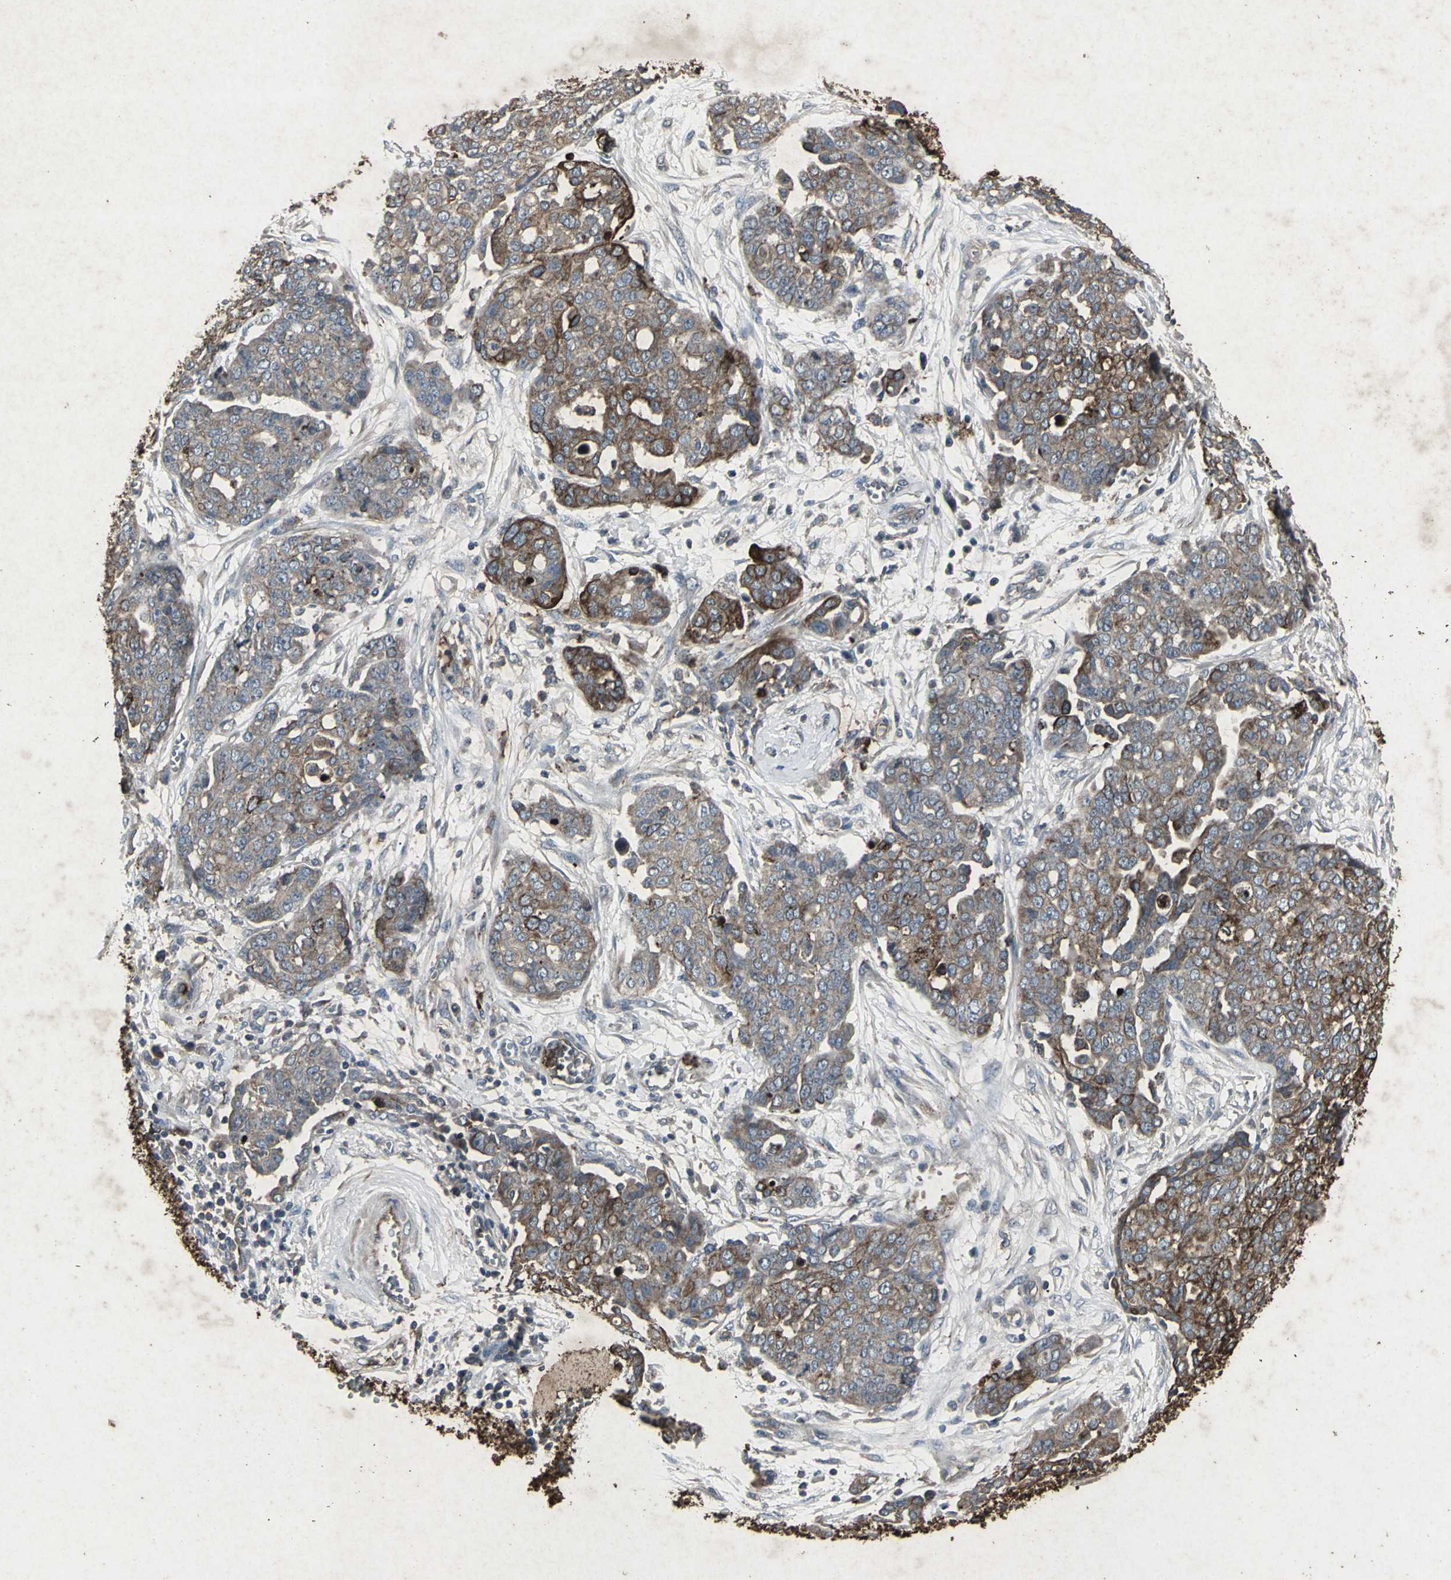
{"staining": {"intensity": "strong", "quantity": ">75%", "location": "cytoplasmic/membranous"}, "tissue": "ovarian cancer", "cell_type": "Tumor cells", "image_type": "cancer", "snomed": [{"axis": "morphology", "description": "Cystadenocarcinoma, serous, NOS"}, {"axis": "topography", "description": "Soft tissue"}, {"axis": "topography", "description": "Ovary"}], "caption": "DAB (3,3'-diaminobenzidine) immunohistochemical staining of human ovarian cancer (serous cystadenocarcinoma) exhibits strong cytoplasmic/membranous protein expression in about >75% of tumor cells. Using DAB (3,3'-diaminobenzidine) (brown) and hematoxylin (blue) stains, captured at high magnification using brightfield microscopy.", "gene": "CCR9", "patient": {"sex": "female", "age": 57}}